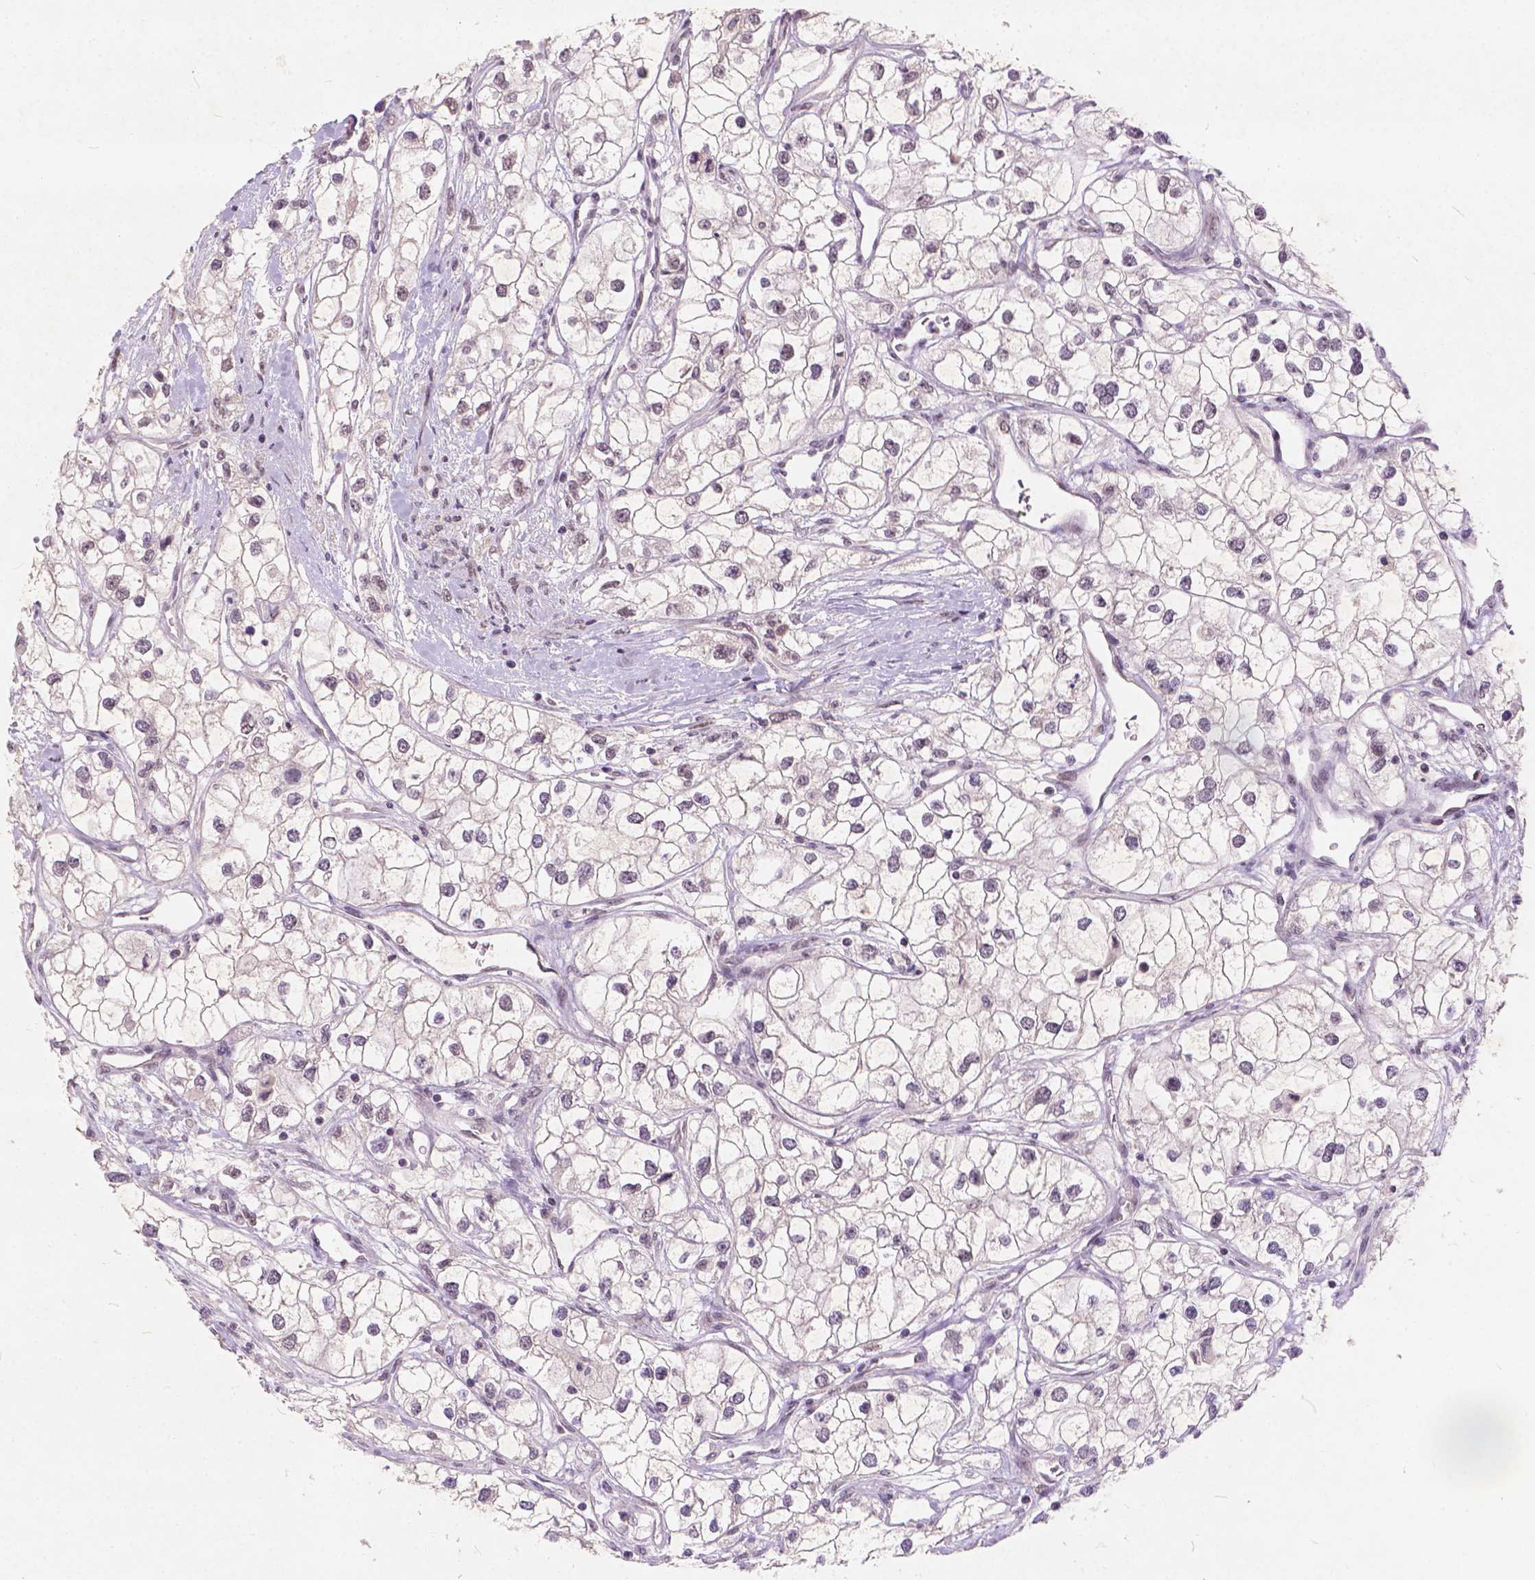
{"staining": {"intensity": "negative", "quantity": "none", "location": "none"}, "tissue": "renal cancer", "cell_type": "Tumor cells", "image_type": "cancer", "snomed": [{"axis": "morphology", "description": "Adenocarcinoma, NOS"}, {"axis": "topography", "description": "Kidney"}], "caption": "Image shows no significant protein staining in tumor cells of renal adenocarcinoma. The staining was performed using DAB (3,3'-diaminobenzidine) to visualize the protein expression in brown, while the nuclei were stained in blue with hematoxylin (Magnification: 20x).", "gene": "FAM53A", "patient": {"sex": "male", "age": 59}}